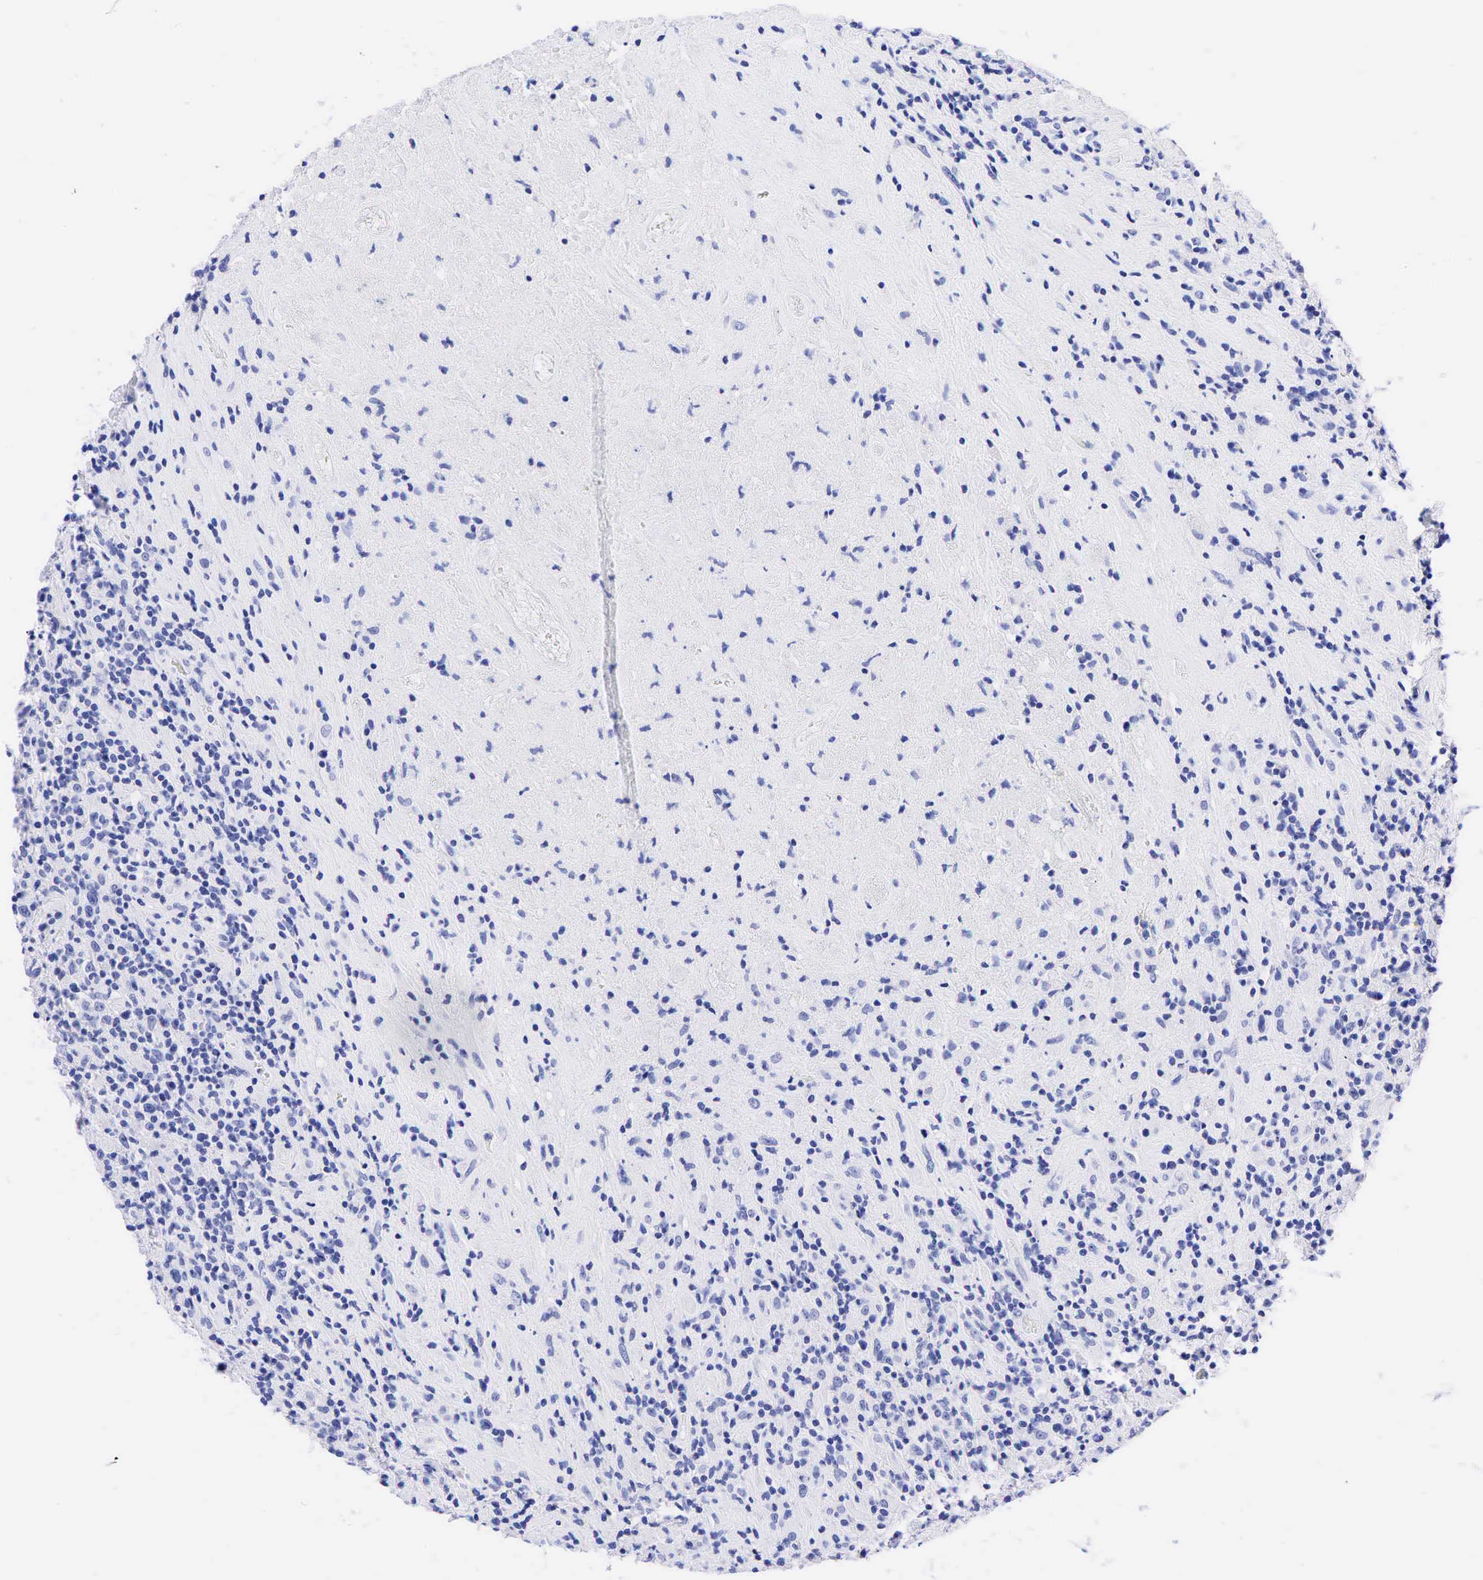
{"staining": {"intensity": "negative", "quantity": "none", "location": "none"}, "tissue": "lymphoma", "cell_type": "Tumor cells", "image_type": "cancer", "snomed": [{"axis": "morphology", "description": "Hodgkin's disease, NOS"}, {"axis": "topography", "description": "Lymph node"}], "caption": "Lymphoma stained for a protein using immunohistochemistry (IHC) displays no staining tumor cells.", "gene": "CHGA", "patient": {"sex": "male", "age": 46}}